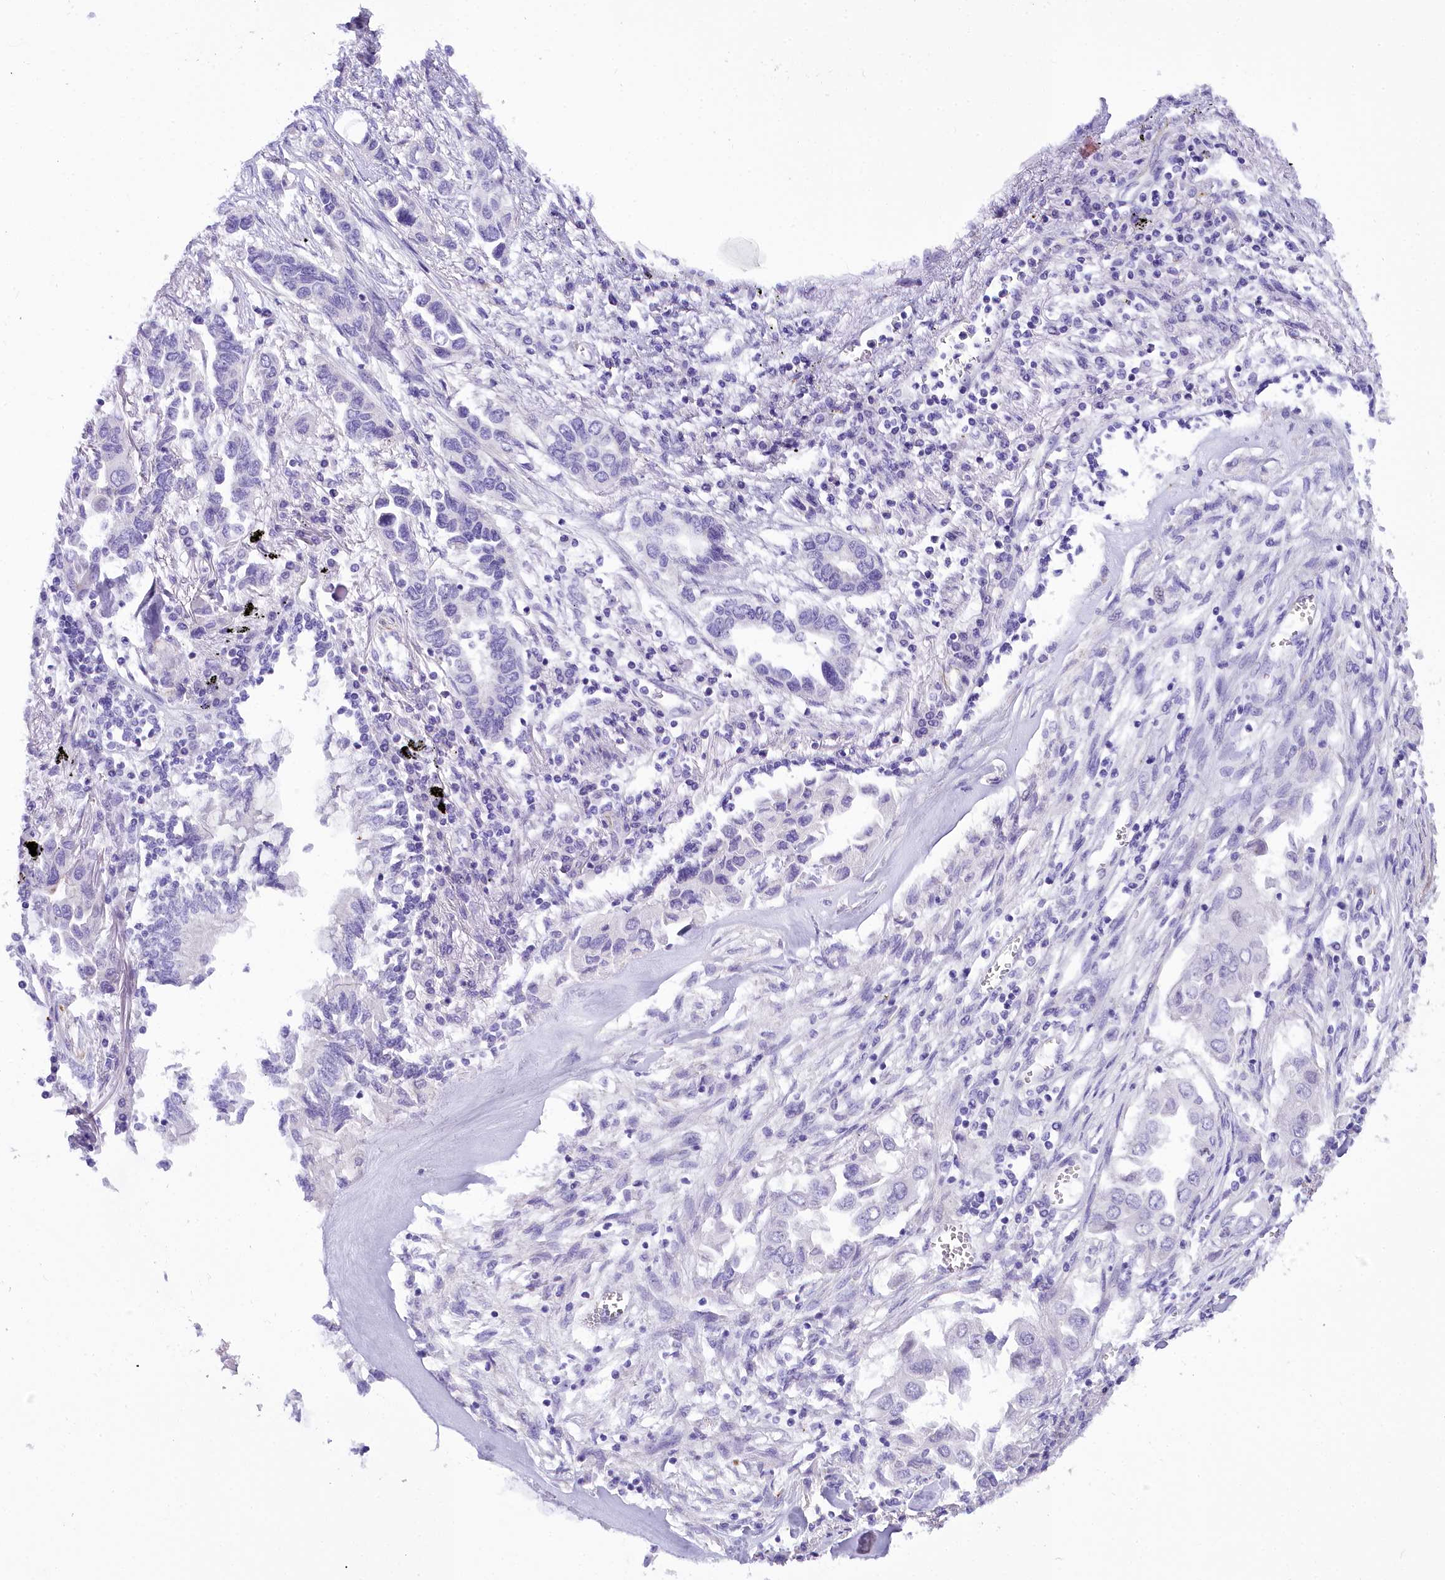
{"staining": {"intensity": "negative", "quantity": "none", "location": "none"}, "tissue": "lung cancer", "cell_type": "Tumor cells", "image_type": "cancer", "snomed": [{"axis": "morphology", "description": "Adenocarcinoma, NOS"}, {"axis": "topography", "description": "Lung"}], "caption": "Photomicrograph shows no significant protein staining in tumor cells of adenocarcinoma (lung).", "gene": "TIMM22", "patient": {"sex": "female", "age": 76}}